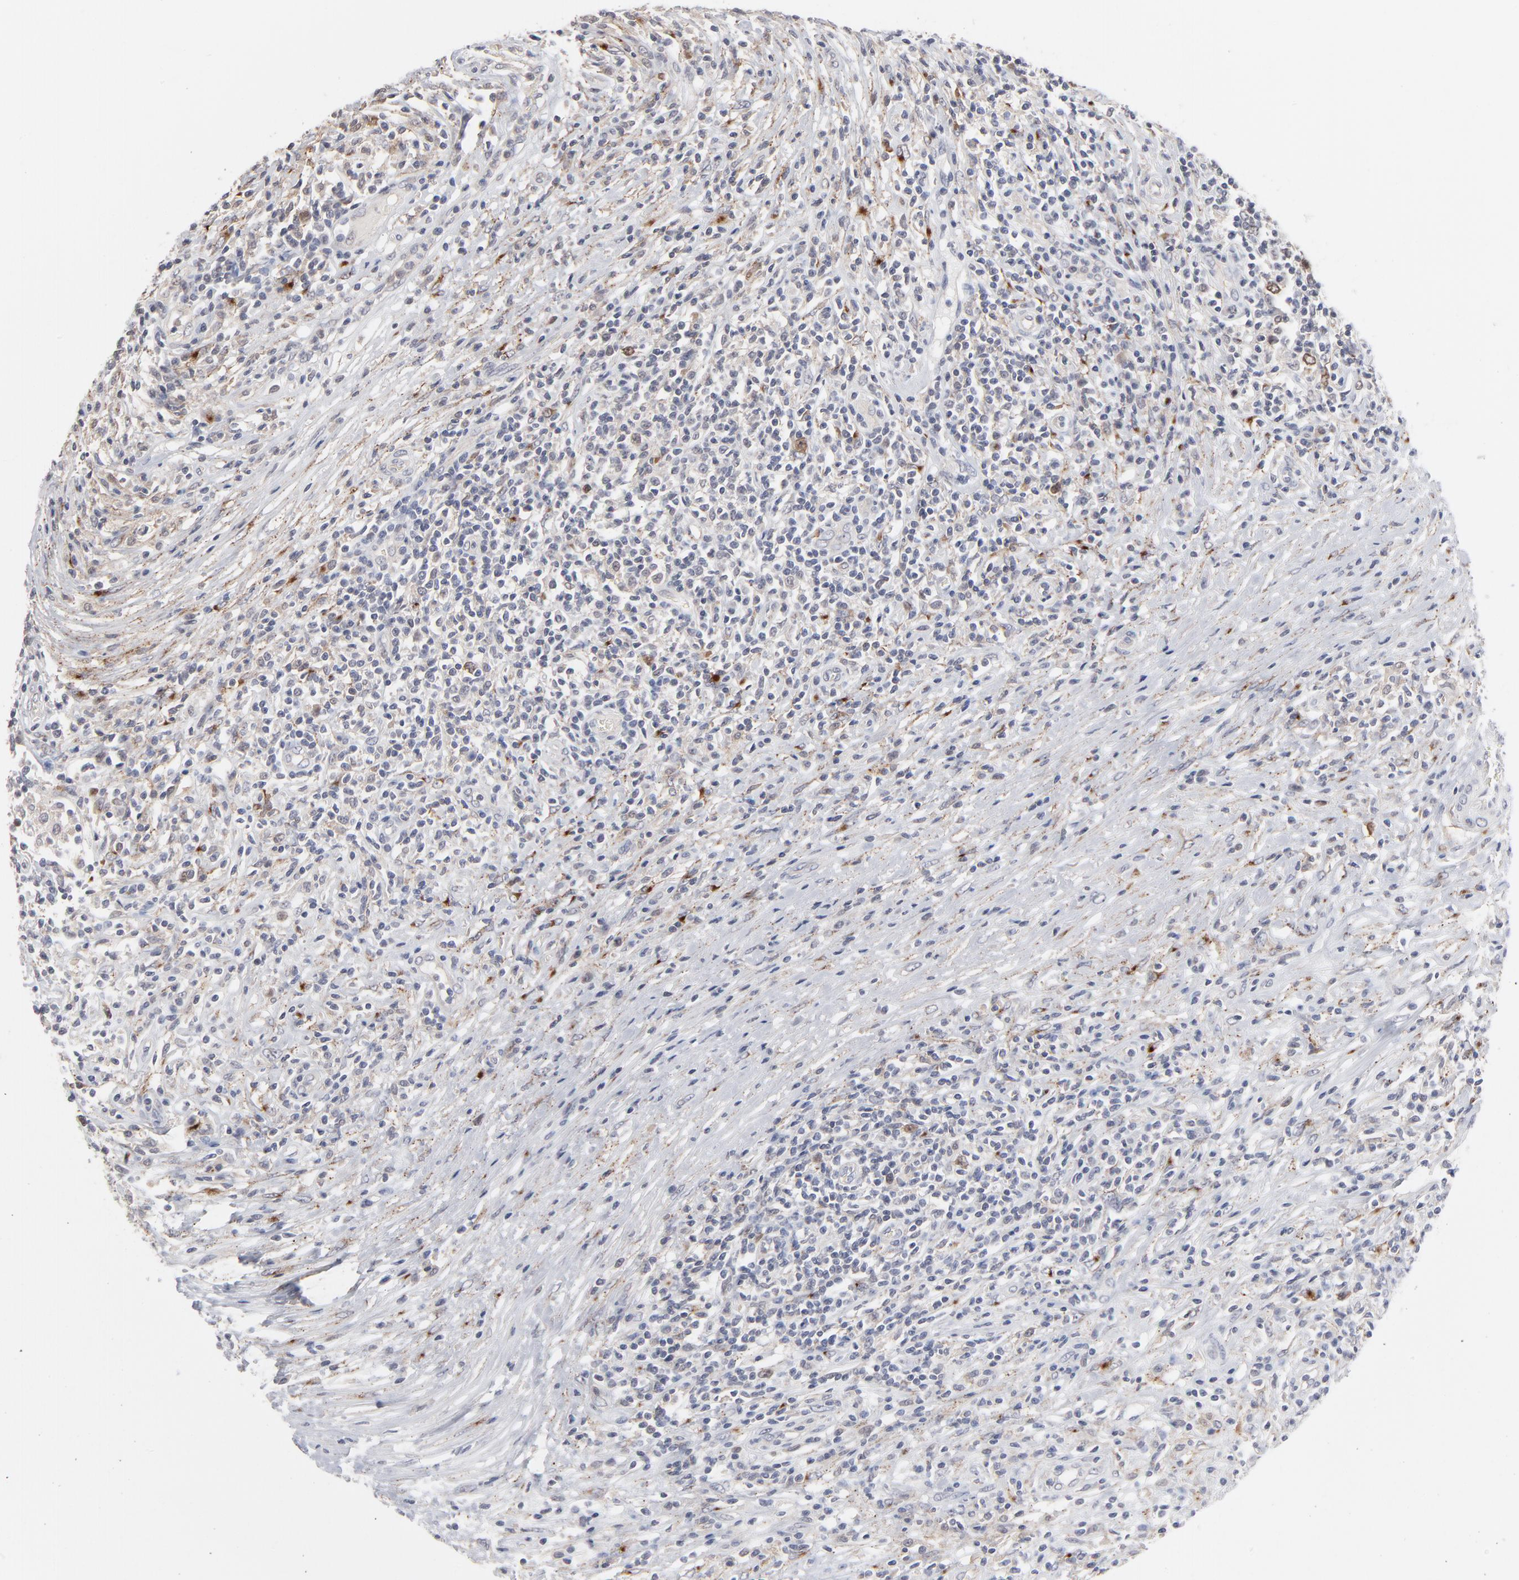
{"staining": {"intensity": "moderate", "quantity": "<25%", "location": "cytoplasmic/membranous"}, "tissue": "lymphoma", "cell_type": "Tumor cells", "image_type": "cancer", "snomed": [{"axis": "morphology", "description": "Malignant lymphoma, non-Hodgkin's type, High grade"}, {"axis": "topography", "description": "Lymph node"}], "caption": "Human high-grade malignant lymphoma, non-Hodgkin's type stained with a protein marker reveals moderate staining in tumor cells.", "gene": "AURKA", "patient": {"sex": "female", "age": 84}}